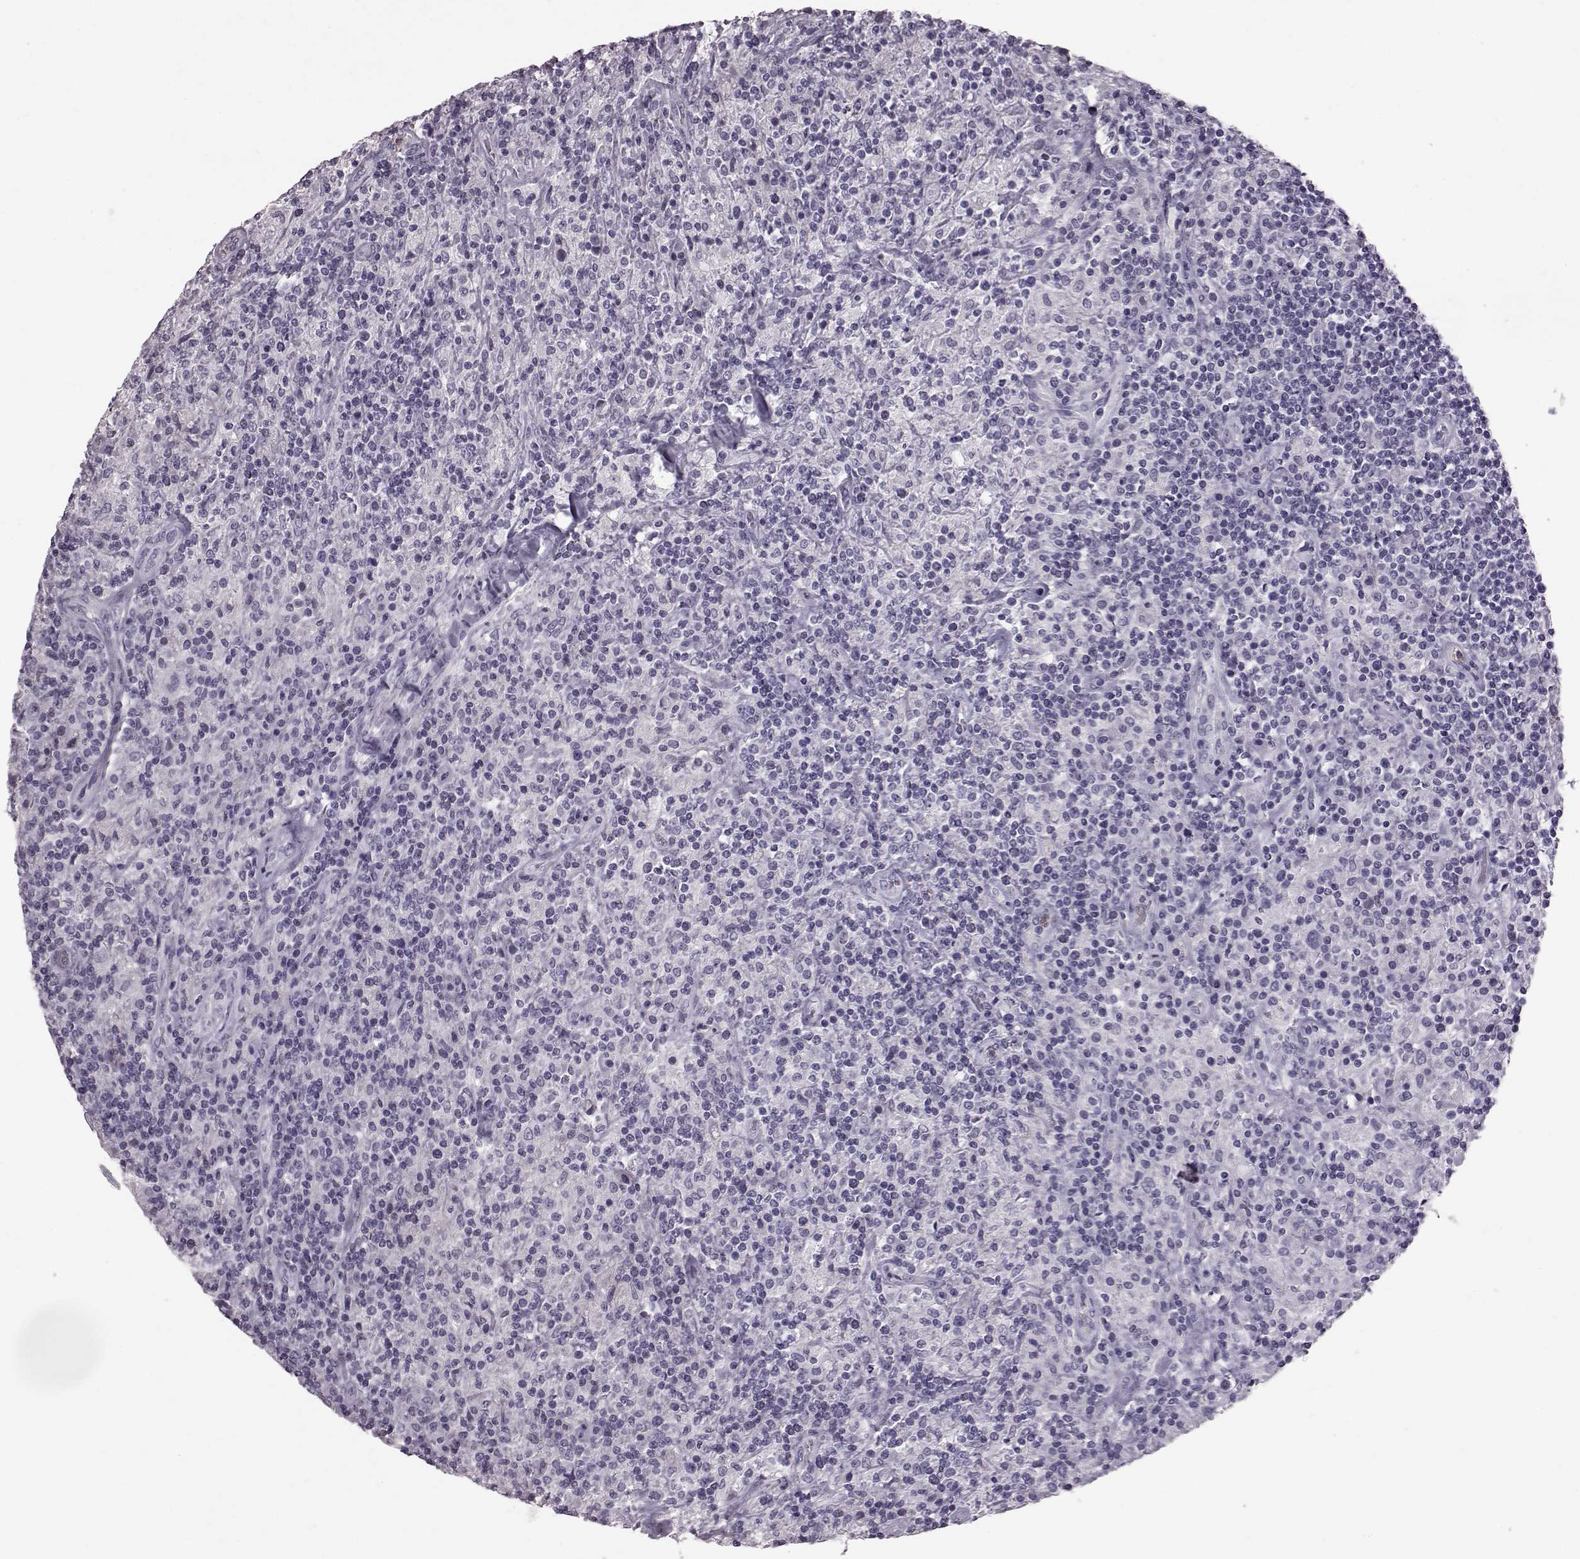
{"staining": {"intensity": "negative", "quantity": "none", "location": "none"}, "tissue": "lymphoma", "cell_type": "Tumor cells", "image_type": "cancer", "snomed": [{"axis": "morphology", "description": "Hodgkin's disease, NOS"}, {"axis": "topography", "description": "Lymph node"}], "caption": "Immunohistochemical staining of lymphoma displays no significant positivity in tumor cells.", "gene": "FUT4", "patient": {"sex": "male", "age": 70}}